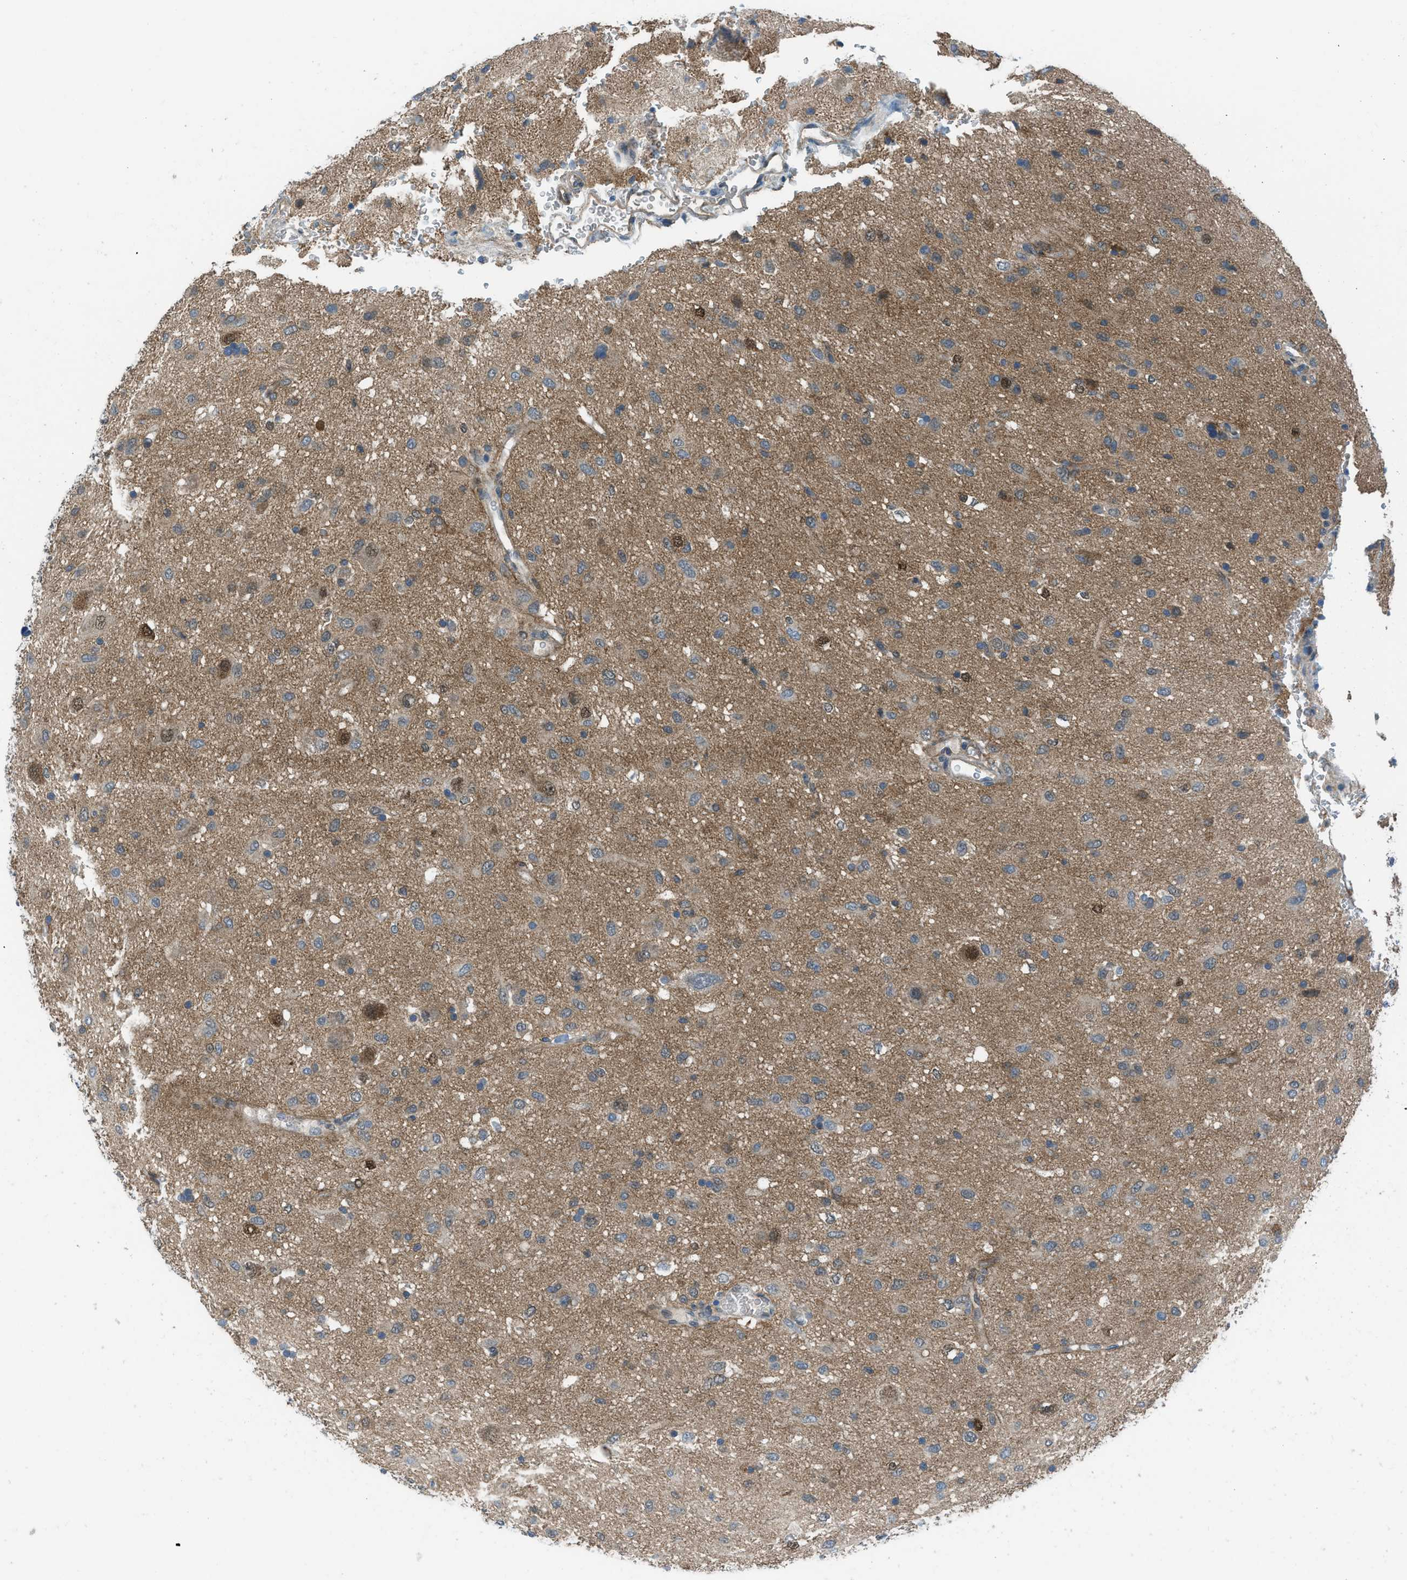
{"staining": {"intensity": "moderate", "quantity": "<25%", "location": "cytoplasmic/membranous,nuclear"}, "tissue": "glioma", "cell_type": "Tumor cells", "image_type": "cancer", "snomed": [{"axis": "morphology", "description": "Glioma, malignant, Low grade"}, {"axis": "topography", "description": "Brain"}], "caption": "Approximately <25% of tumor cells in human glioma display moderate cytoplasmic/membranous and nuclear protein positivity as visualized by brown immunohistochemical staining.", "gene": "PRKN", "patient": {"sex": "male", "age": 77}}